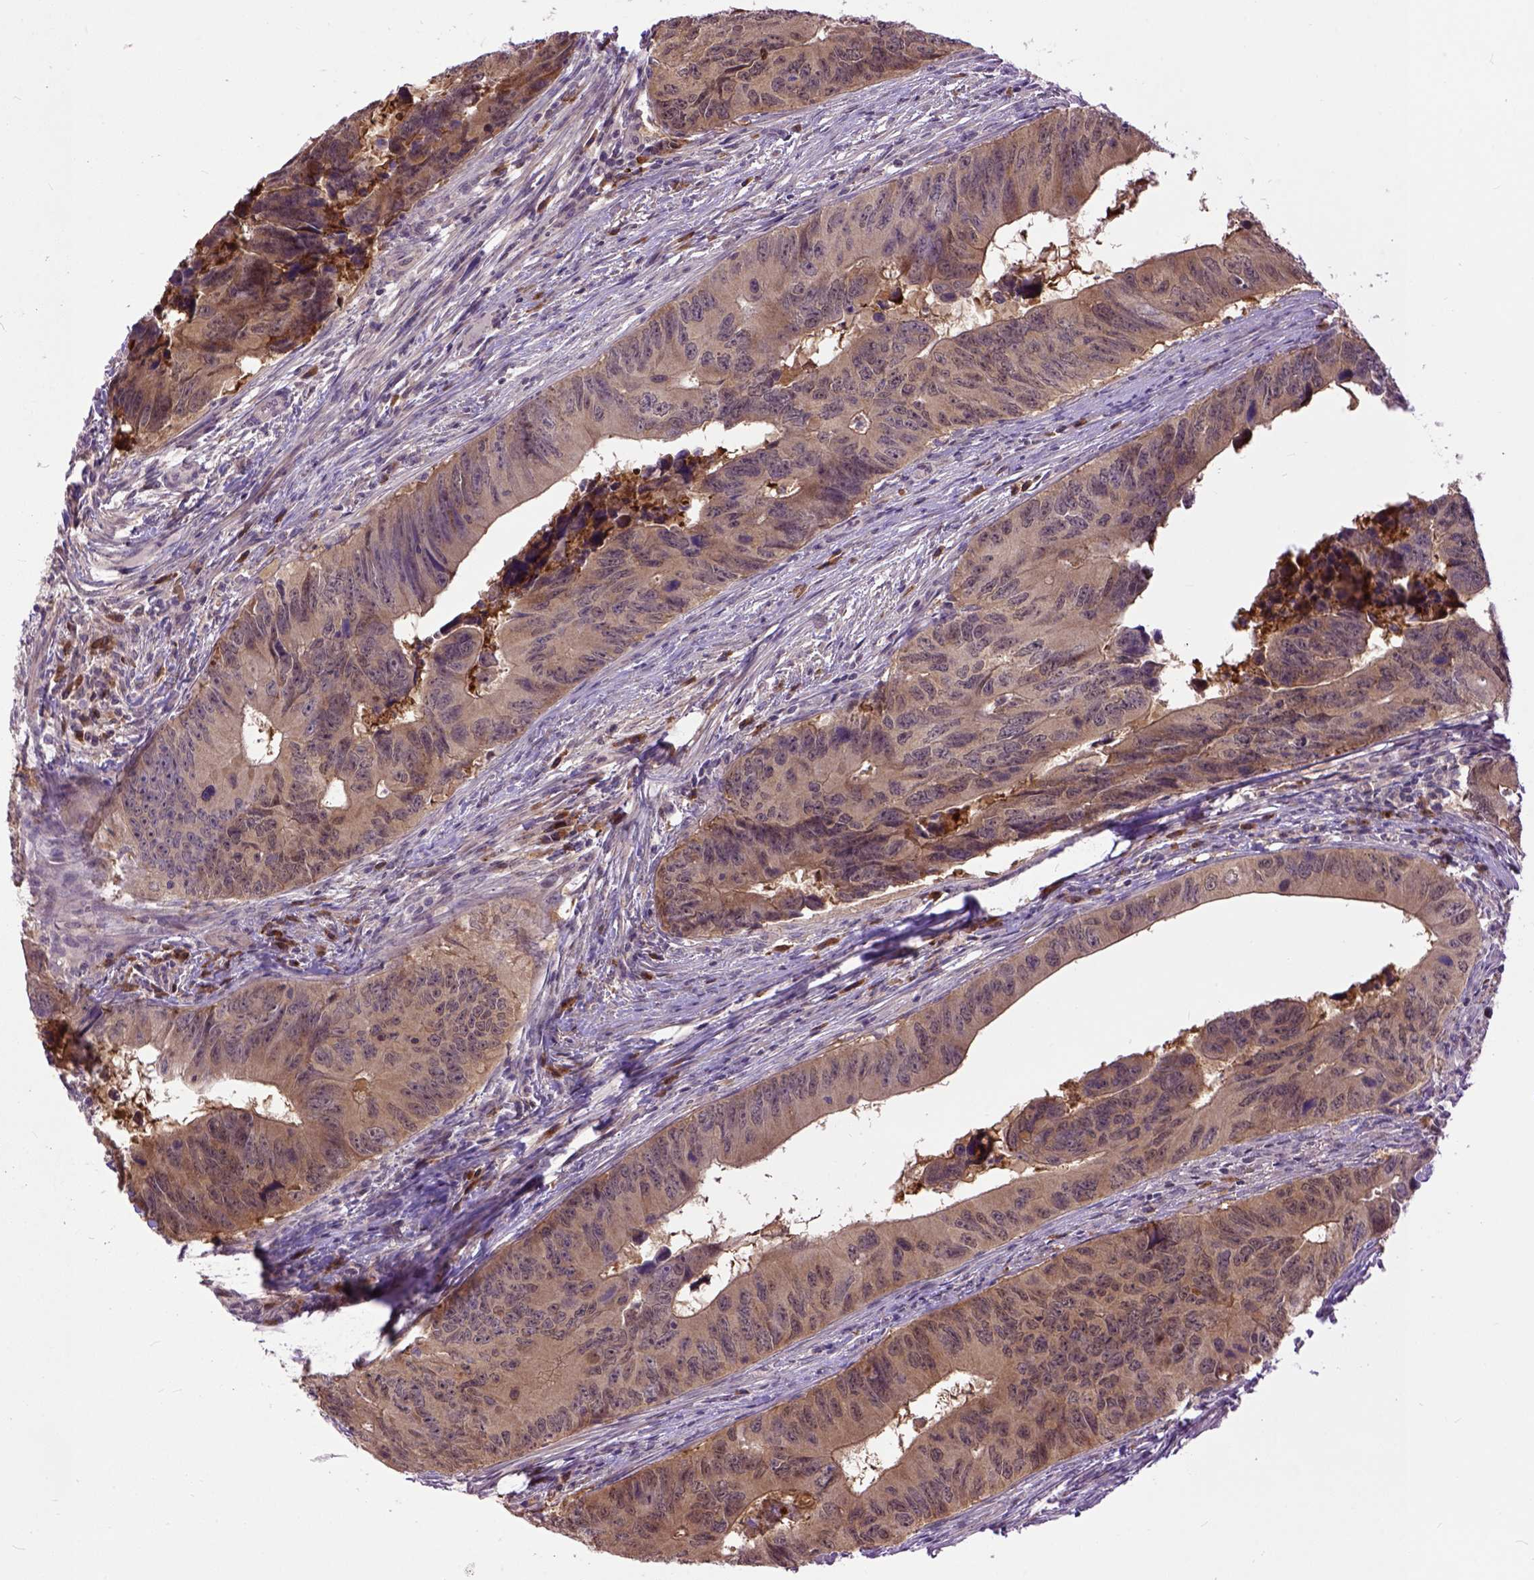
{"staining": {"intensity": "moderate", "quantity": ">75%", "location": "cytoplasmic/membranous"}, "tissue": "colorectal cancer", "cell_type": "Tumor cells", "image_type": "cancer", "snomed": [{"axis": "morphology", "description": "Adenocarcinoma, NOS"}, {"axis": "topography", "description": "Colon"}], "caption": "Moderate cytoplasmic/membranous expression for a protein is appreciated in approximately >75% of tumor cells of colorectal cancer (adenocarcinoma) using immunohistochemistry (IHC).", "gene": "CPNE1", "patient": {"sex": "female", "age": 82}}